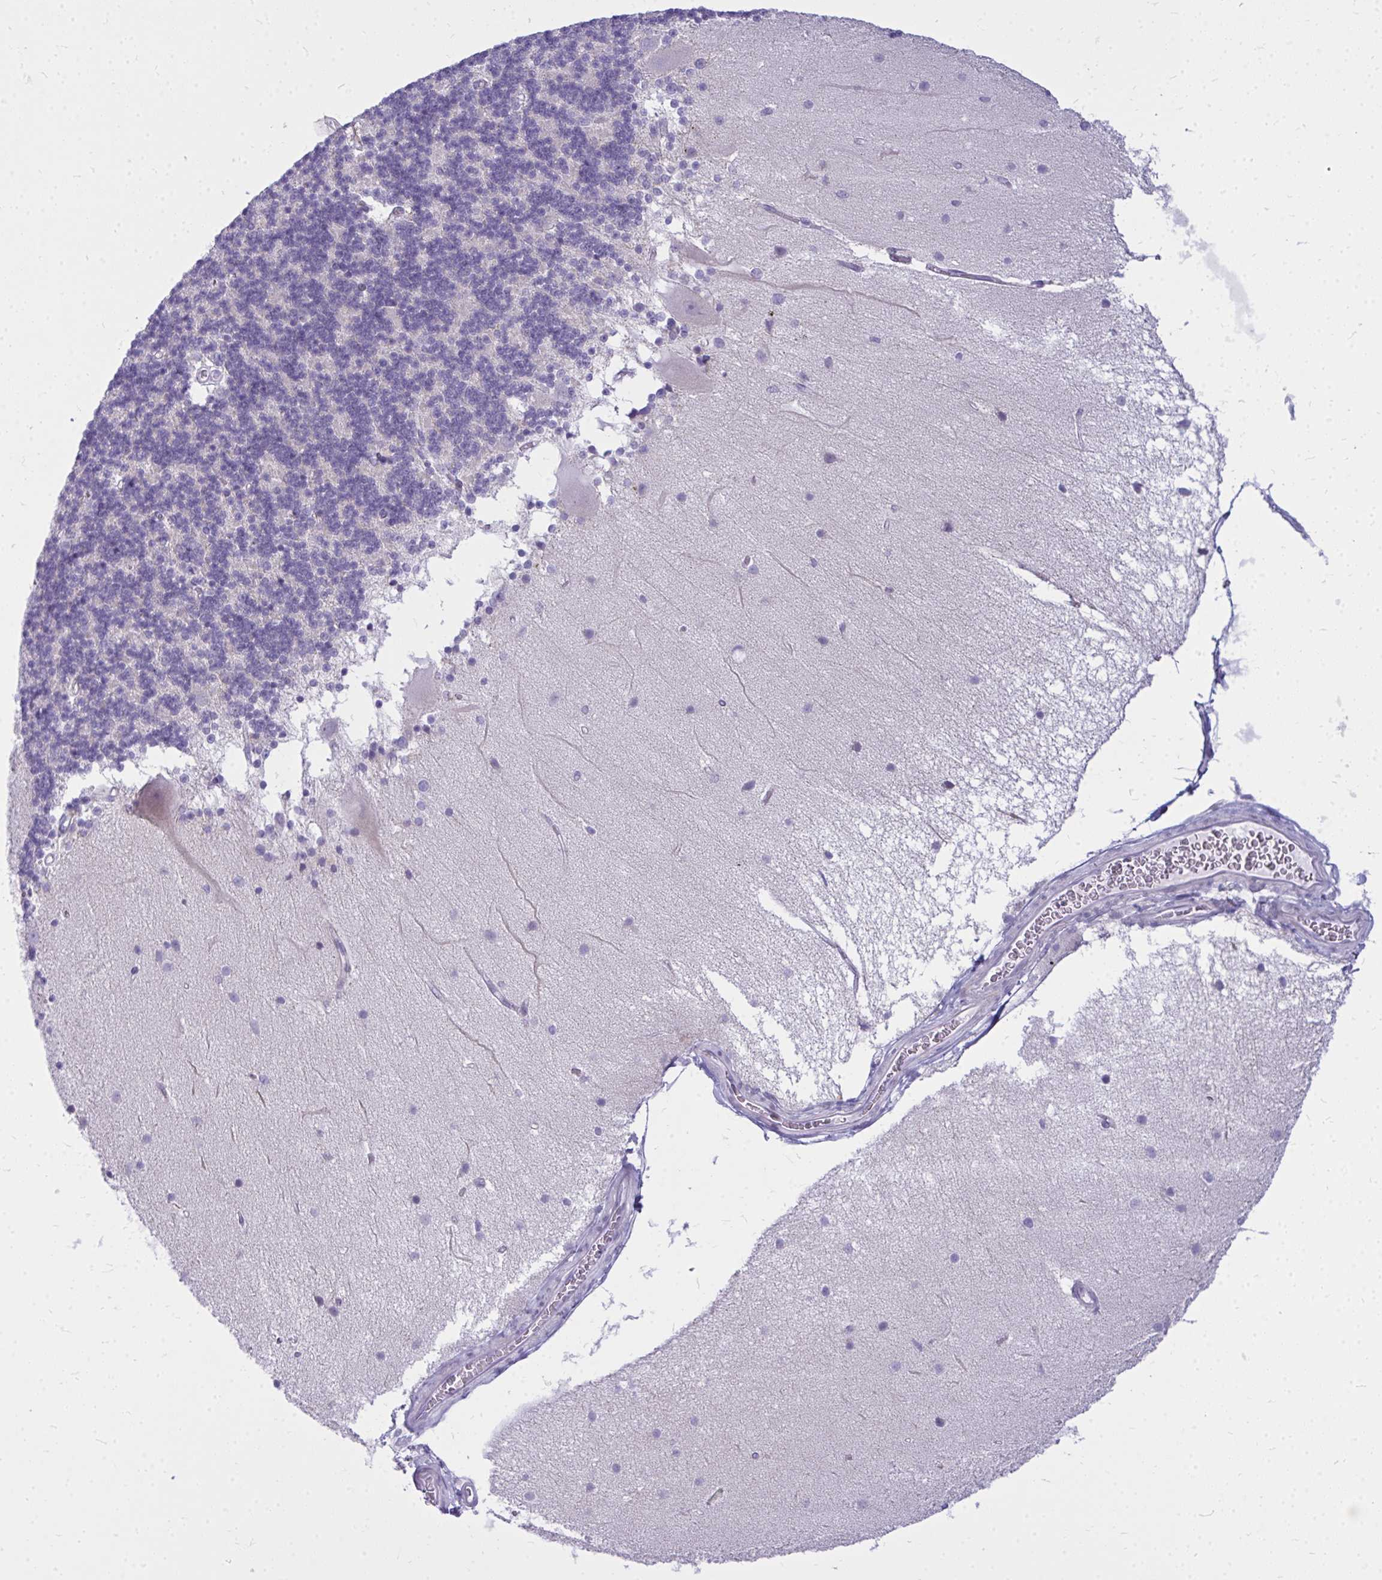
{"staining": {"intensity": "negative", "quantity": "none", "location": "none"}, "tissue": "cerebellum", "cell_type": "Cells in granular layer", "image_type": "normal", "snomed": [{"axis": "morphology", "description": "Normal tissue, NOS"}, {"axis": "topography", "description": "Cerebellum"}], "caption": "An immunohistochemistry photomicrograph of normal cerebellum is shown. There is no staining in cells in granular layer of cerebellum. The staining is performed using DAB (3,3'-diaminobenzidine) brown chromogen with nuclei counter-stained in using hematoxylin.", "gene": "ZSCAN25", "patient": {"sex": "female", "age": 54}}